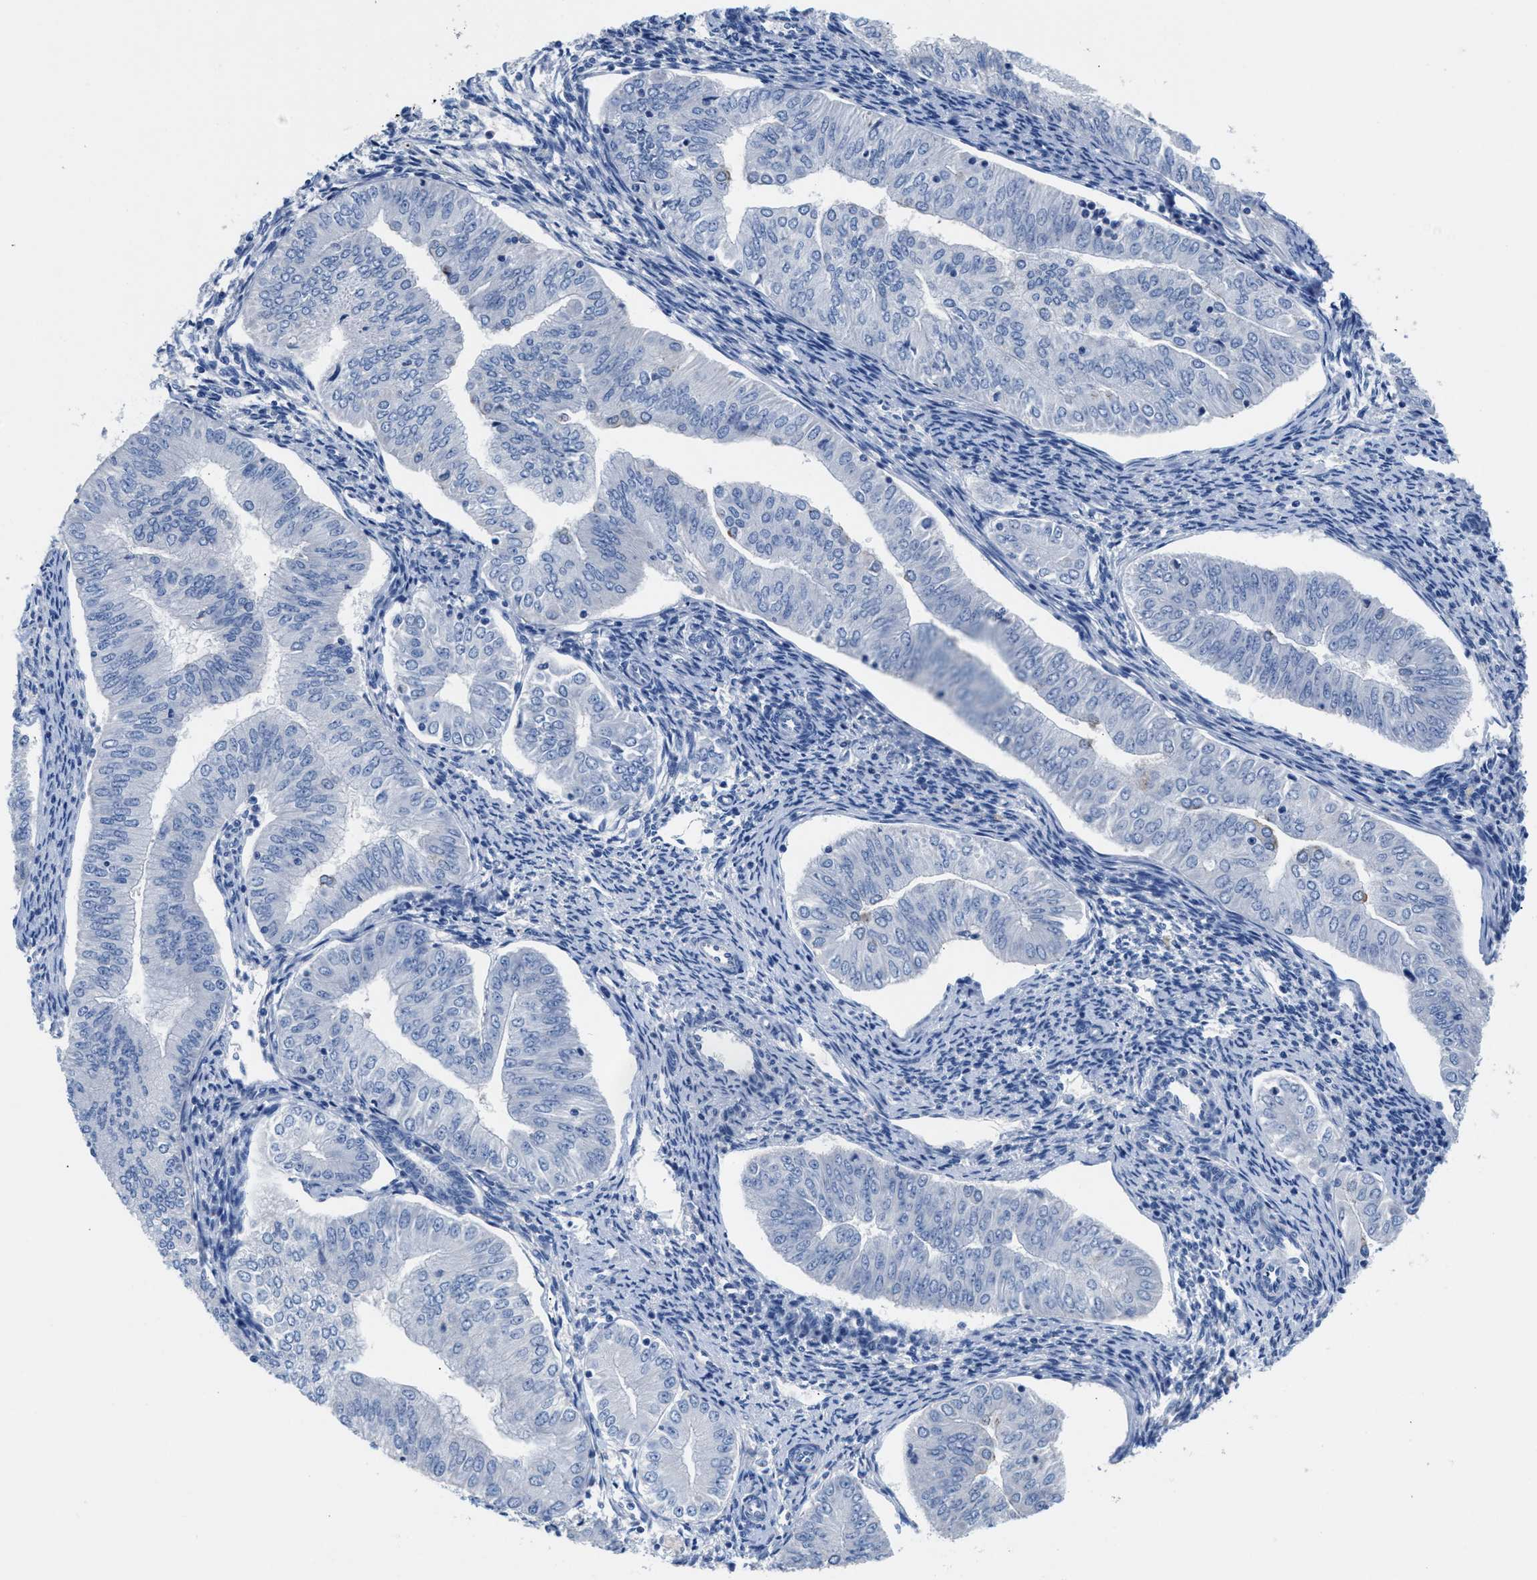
{"staining": {"intensity": "negative", "quantity": "none", "location": "none"}, "tissue": "endometrial cancer", "cell_type": "Tumor cells", "image_type": "cancer", "snomed": [{"axis": "morphology", "description": "Normal tissue, NOS"}, {"axis": "morphology", "description": "Adenocarcinoma, NOS"}, {"axis": "topography", "description": "Endometrium"}], "caption": "Protein analysis of endometrial cancer (adenocarcinoma) demonstrates no significant positivity in tumor cells.", "gene": "SLFN13", "patient": {"sex": "female", "age": 53}}